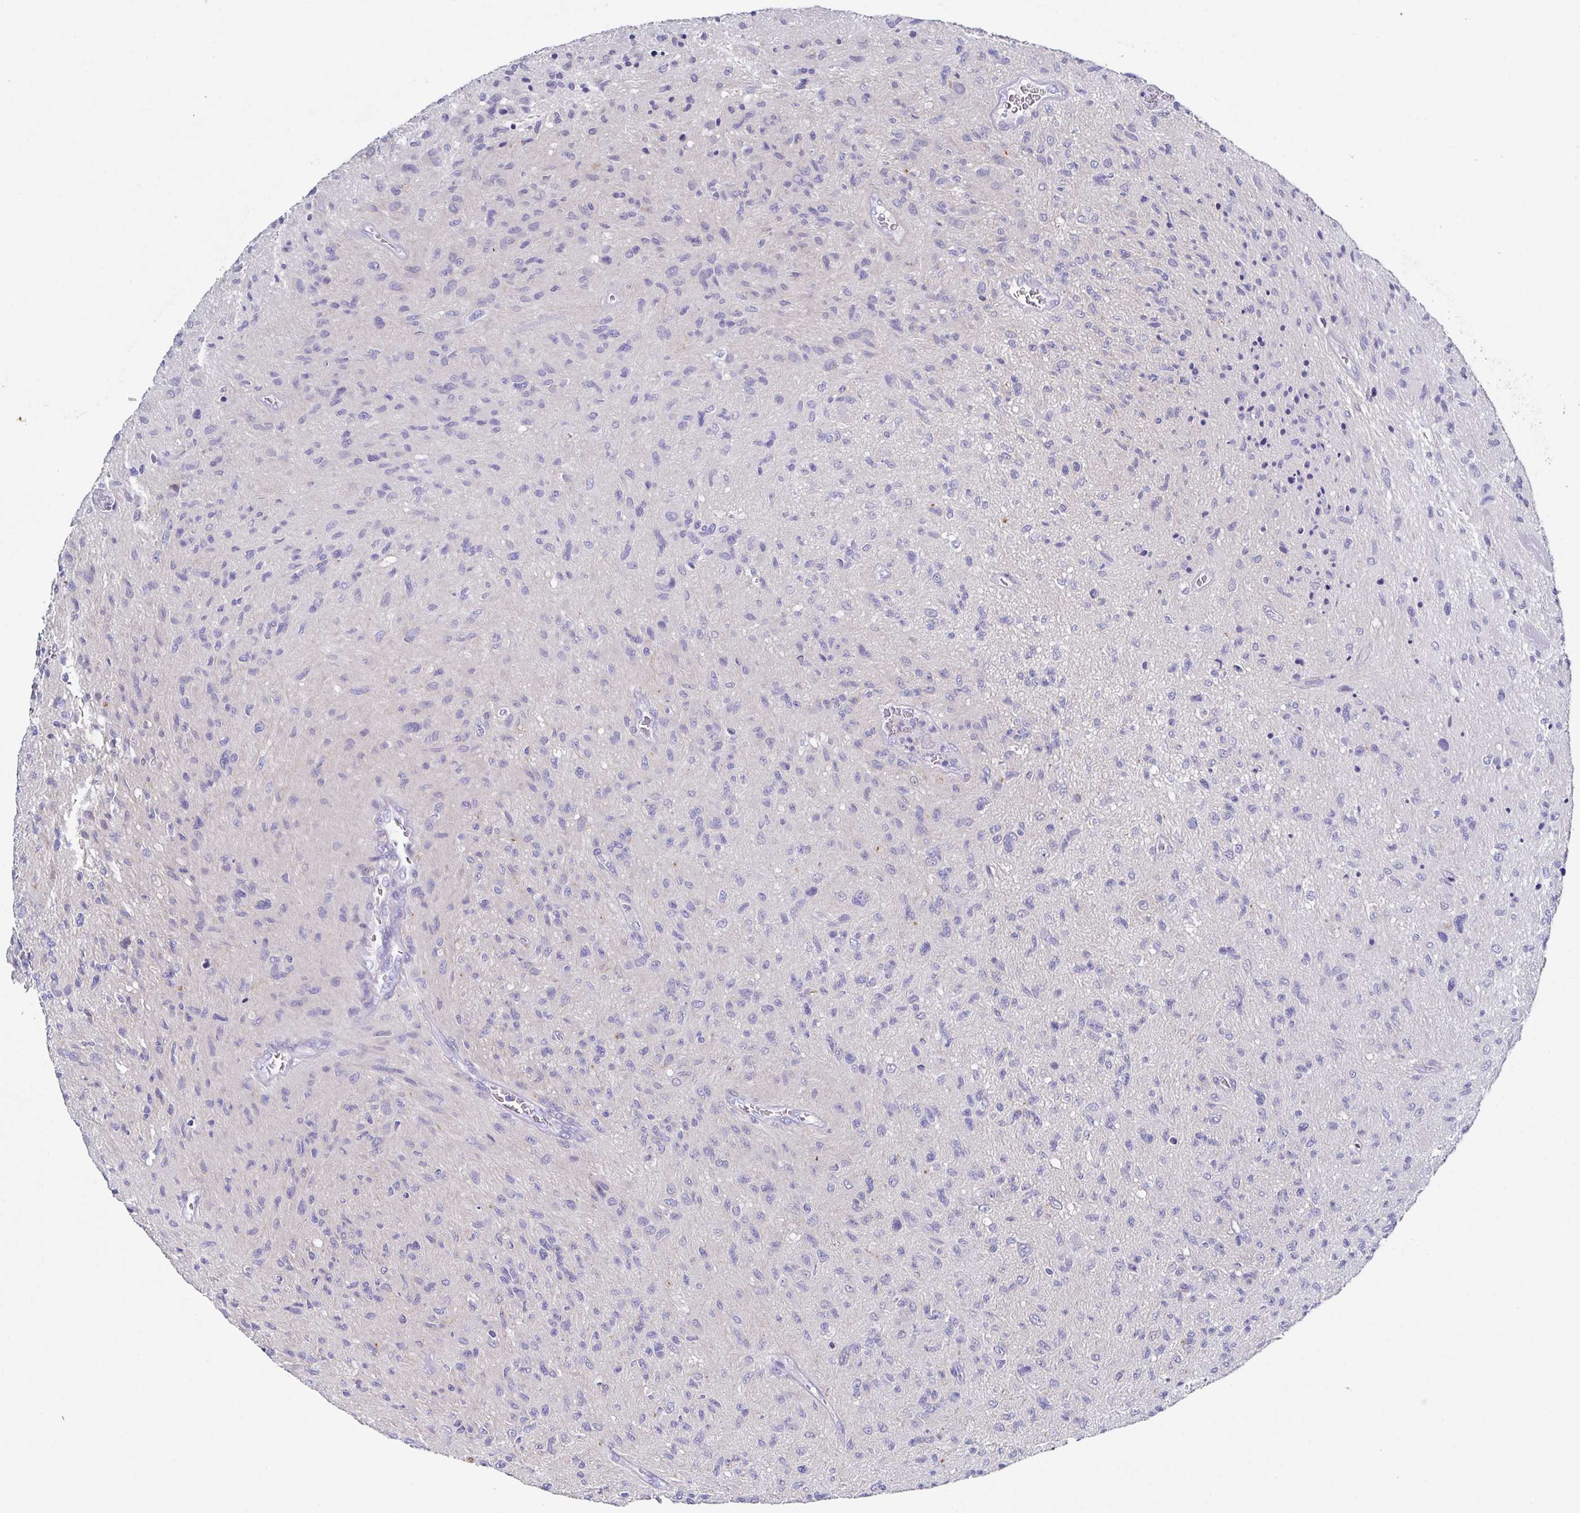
{"staining": {"intensity": "negative", "quantity": "none", "location": "none"}, "tissue": "glioma", "cell_type": "Tumor cells", "image_type": "cancer", "snomed": [{"axis": "morphology", "description": "Glioma, malignant, High grade"}, {"axis": "topography", "description": "Brain"}], "caption": "Immunohistochemical staining of human glioma reveals no significant positivity in tumor cells.", "gene": "SSC4D", "patient": {"sex": "male", "age": 54}}